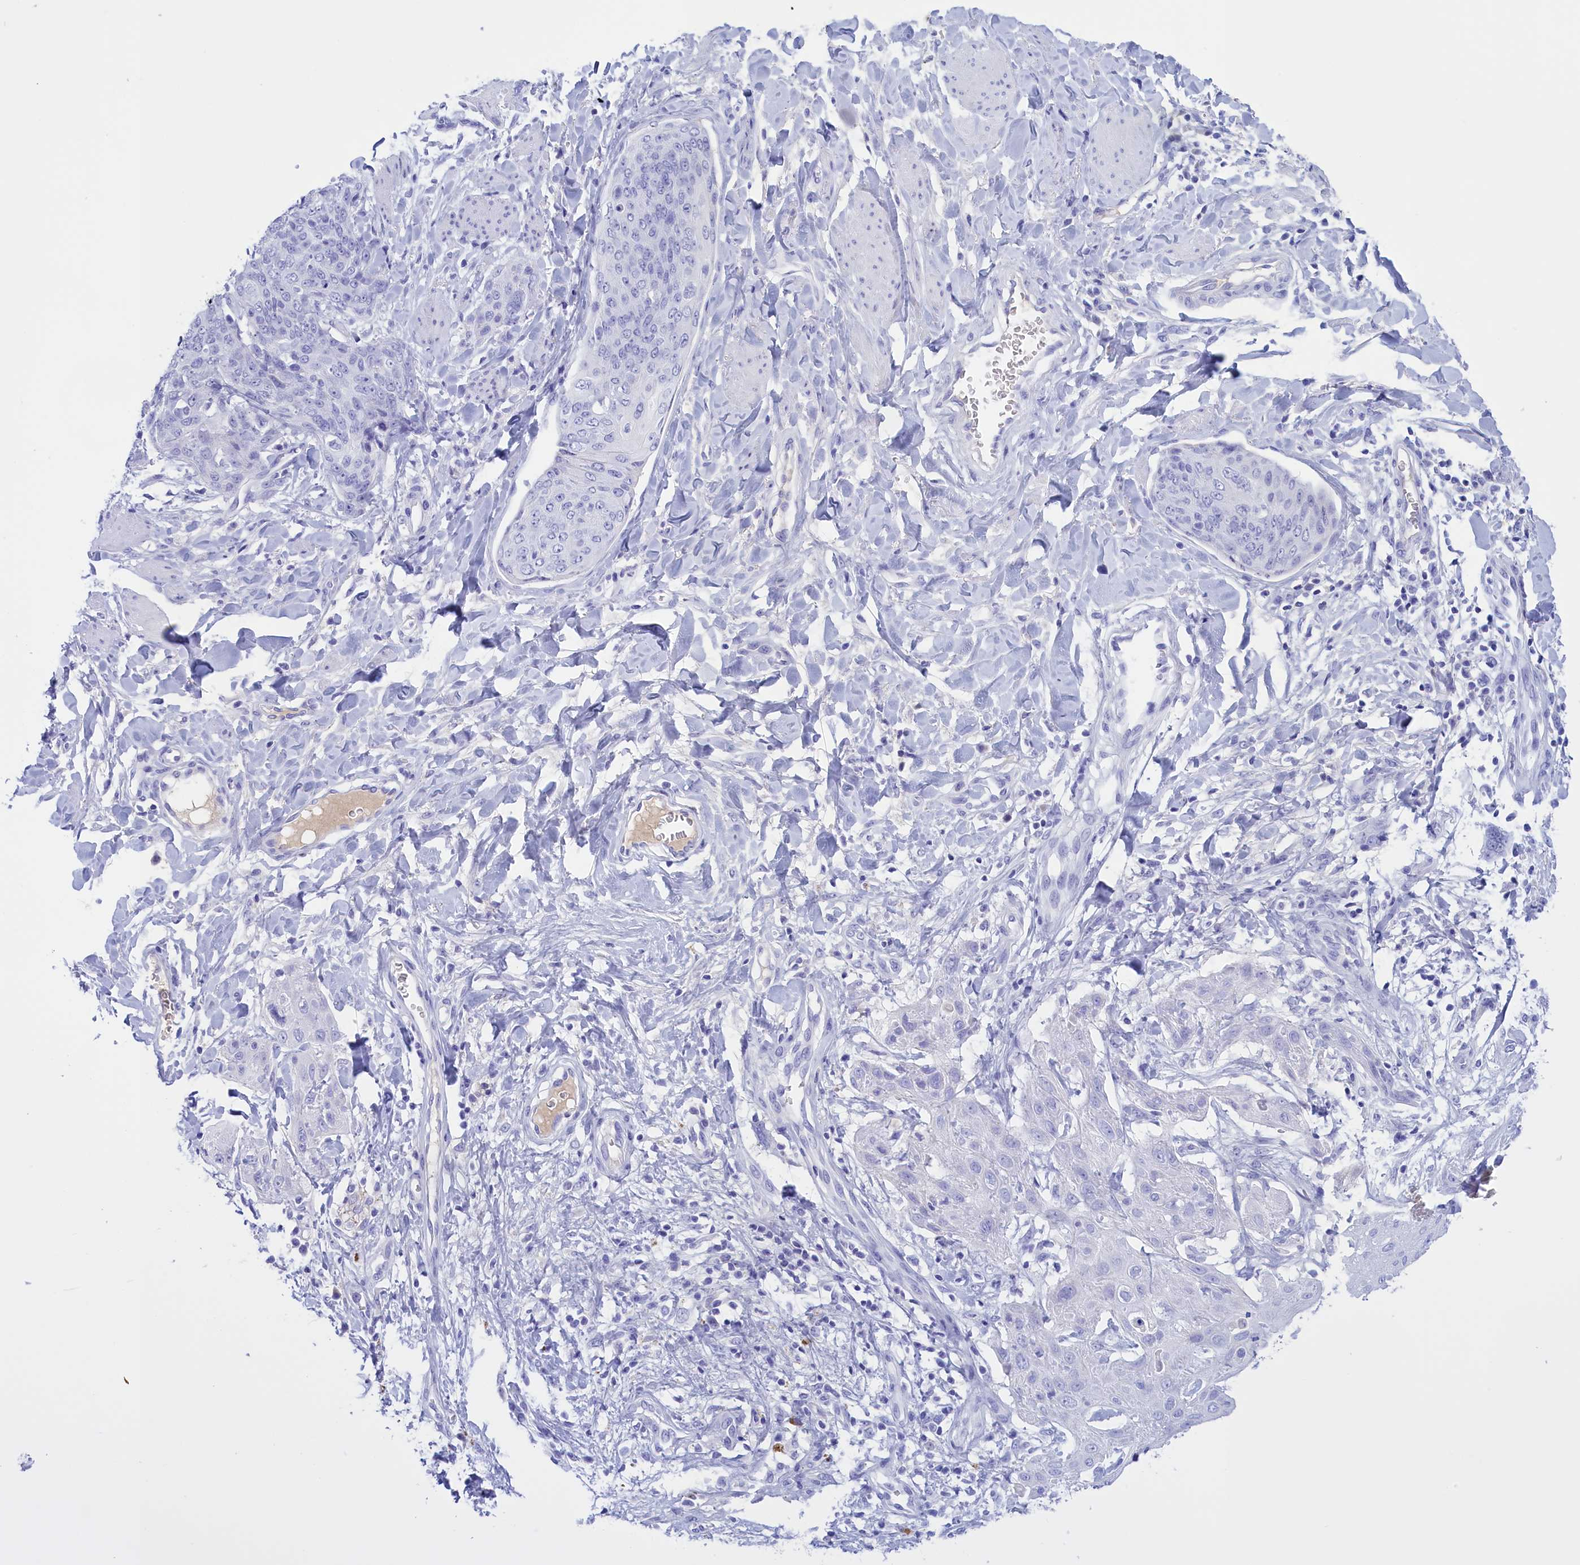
{"staining": {"intensity": "negative", "quantity": "none", "location": "none"}, "tissue": "skin cancer", "cell_type": "Tumor cells", "image_type": "cancer", "snomed": [{"axis": "morphology", "description": "Squamous cell carcinoma, NOS"}, {"axis": "topography", "description": "Skin"}, {"axis": "topography", "description": "Vulva"}], "caption": "DAB immunohistochemical staining of human squamous cell carcinoma (skin) reveals no significant positivity in tumor cells.", "gene": "PROK2", "patient": {"sex": "female", "age": 85}}